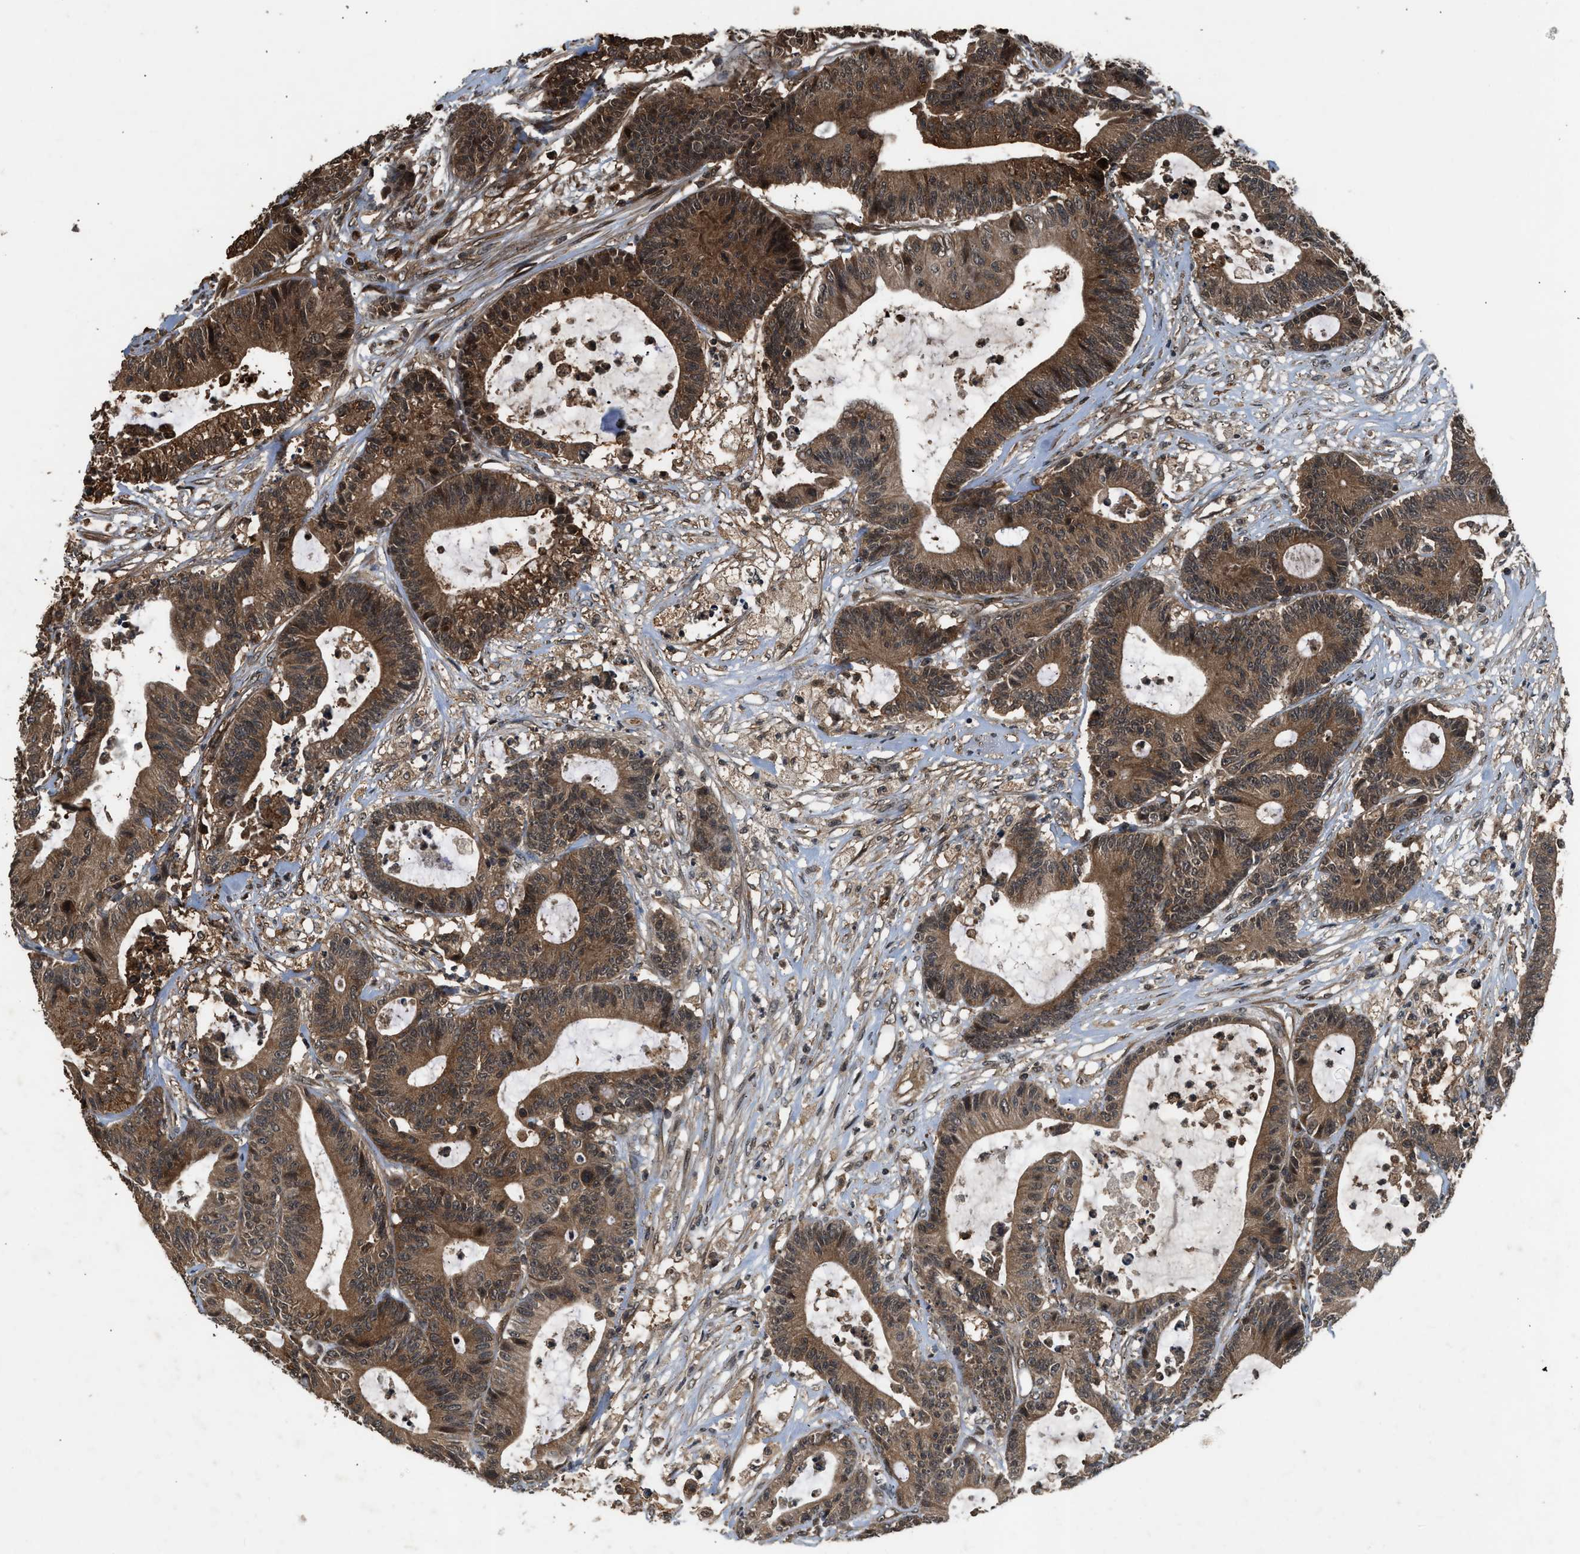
{"staining": {"intensity": "moderate", "quantity": ">75%", "location": "cytoplasmic/membranous"}, "tissue": "colorectal cancer", "cell_type": "Tumor cells", "image_type": "cancer", "snomed": [{"axis": "morphology", "description": "Adenocarcinoma, NOS"}, {"axis": "topography", "description": "Colon"}], "caption": "Human colorectal adenocarcinoma stained with a protein marker shows moderate staining in tumor cells.", "gene": "RPS6KB1", "patient": {"sex": "female", "age": 84}}